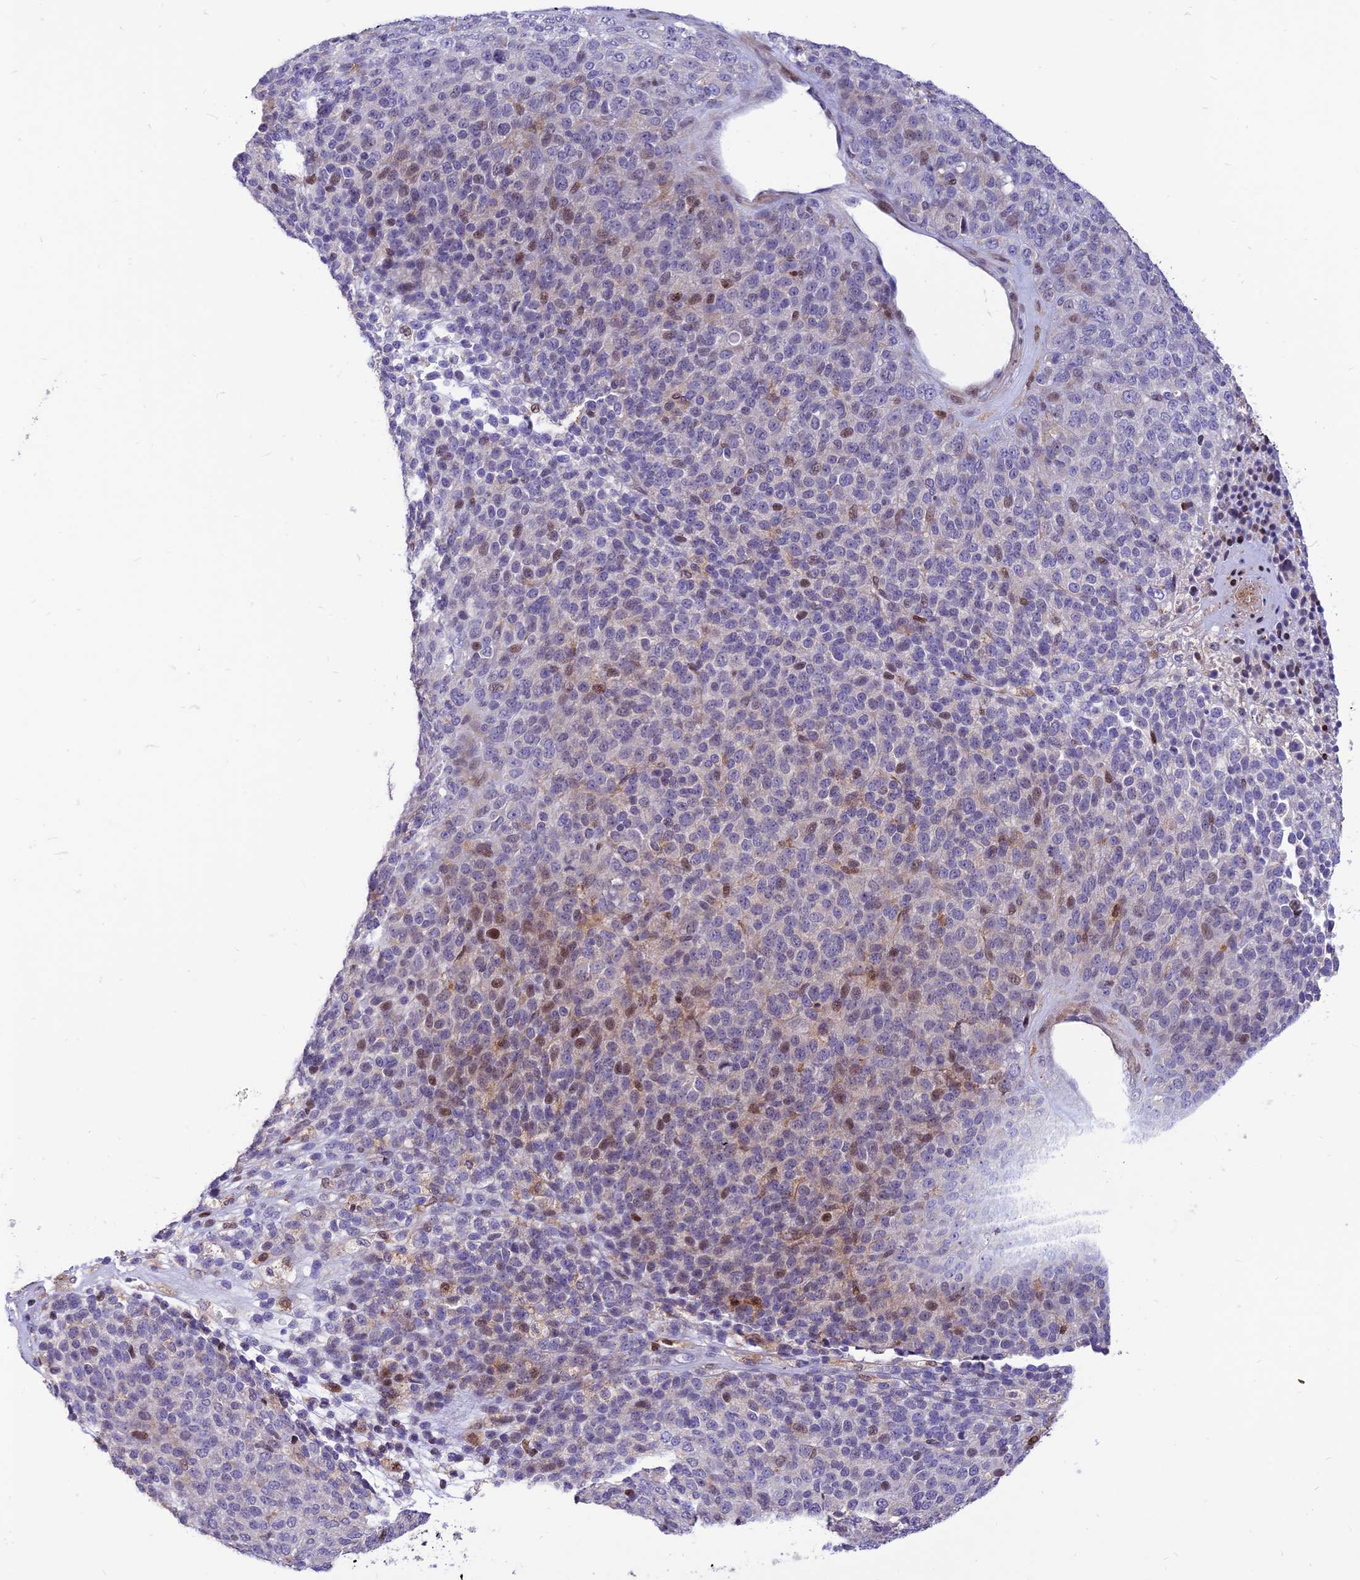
{"staining": {"intensity": "moderate", "quantity": "<25%", "location": "nuclear"}, "tissue": "melanoma", "cell_type": "Tumor cells", "image_type": "cancer", "snomed": [{"axis": "morphology", "description": "Malignant melanoma, Metastatic site"}, {"axis": "topography", "description": "Brain"}], "caption": "Melanoma was stained to show a protein in brown. There is low levels of moderate nuclear expression in about <25% of tumor cells.", "gene": "FAM186B", "patient": {"sex": "female", "age": 56}}